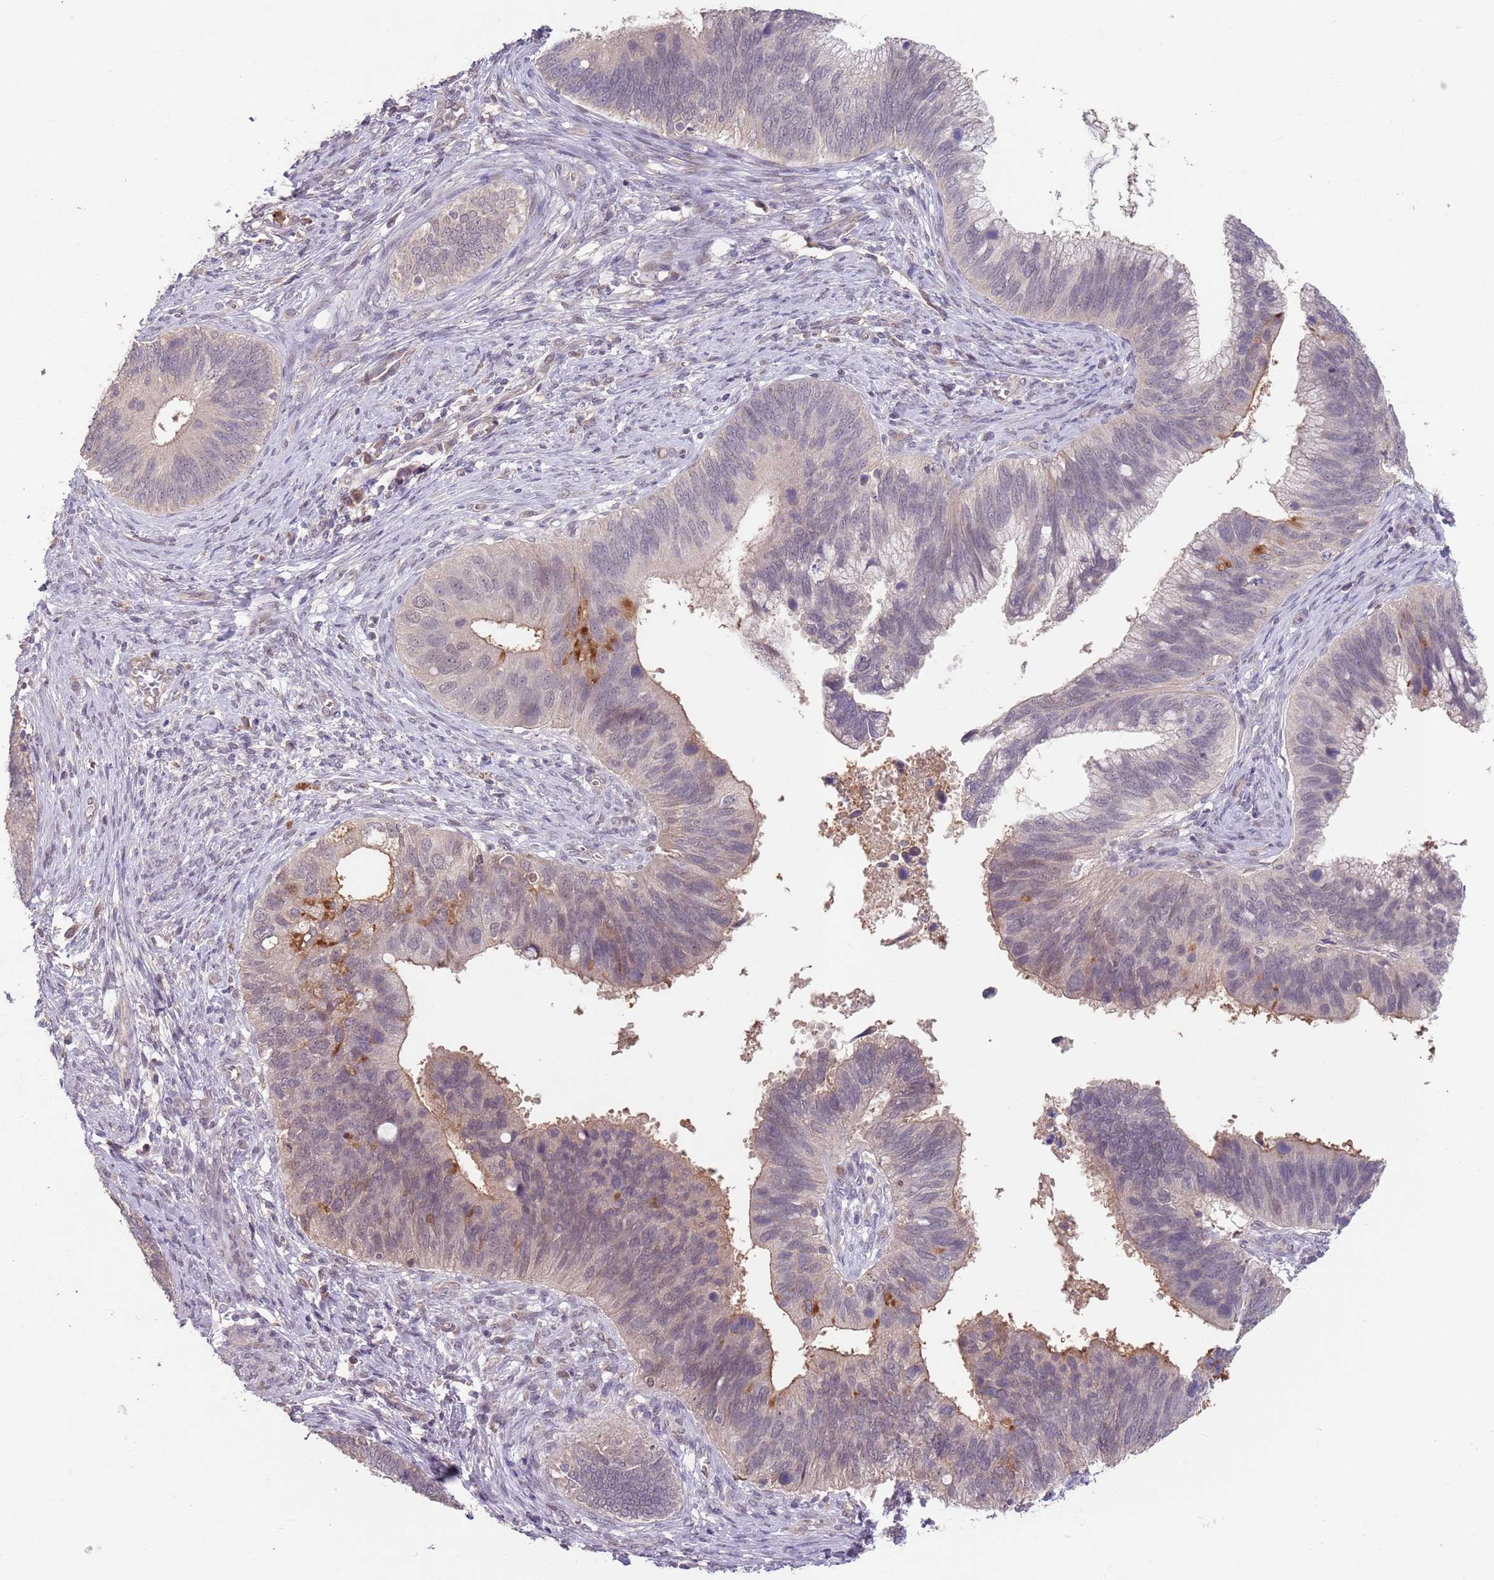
{"staining": {"intensity": "weak", "quantity": "<25%", "location": "cytoplasmic/membranous"}, "tissue": "cervical cancer", "cell_type": "Tumor cells", "image_type": "cancer", "snomed": [{"axis": "morphology", "description": "Adenocarcinoma, NOS"}, {"axis": "topography", "description": "Cervix"}], "caption": "Immunohistochemistry of human adenocarcinoma (cervical) reveals no positivity in tumor cells.", "gene": "MEI1", "patient": {"sex": "female", "age": 42}}